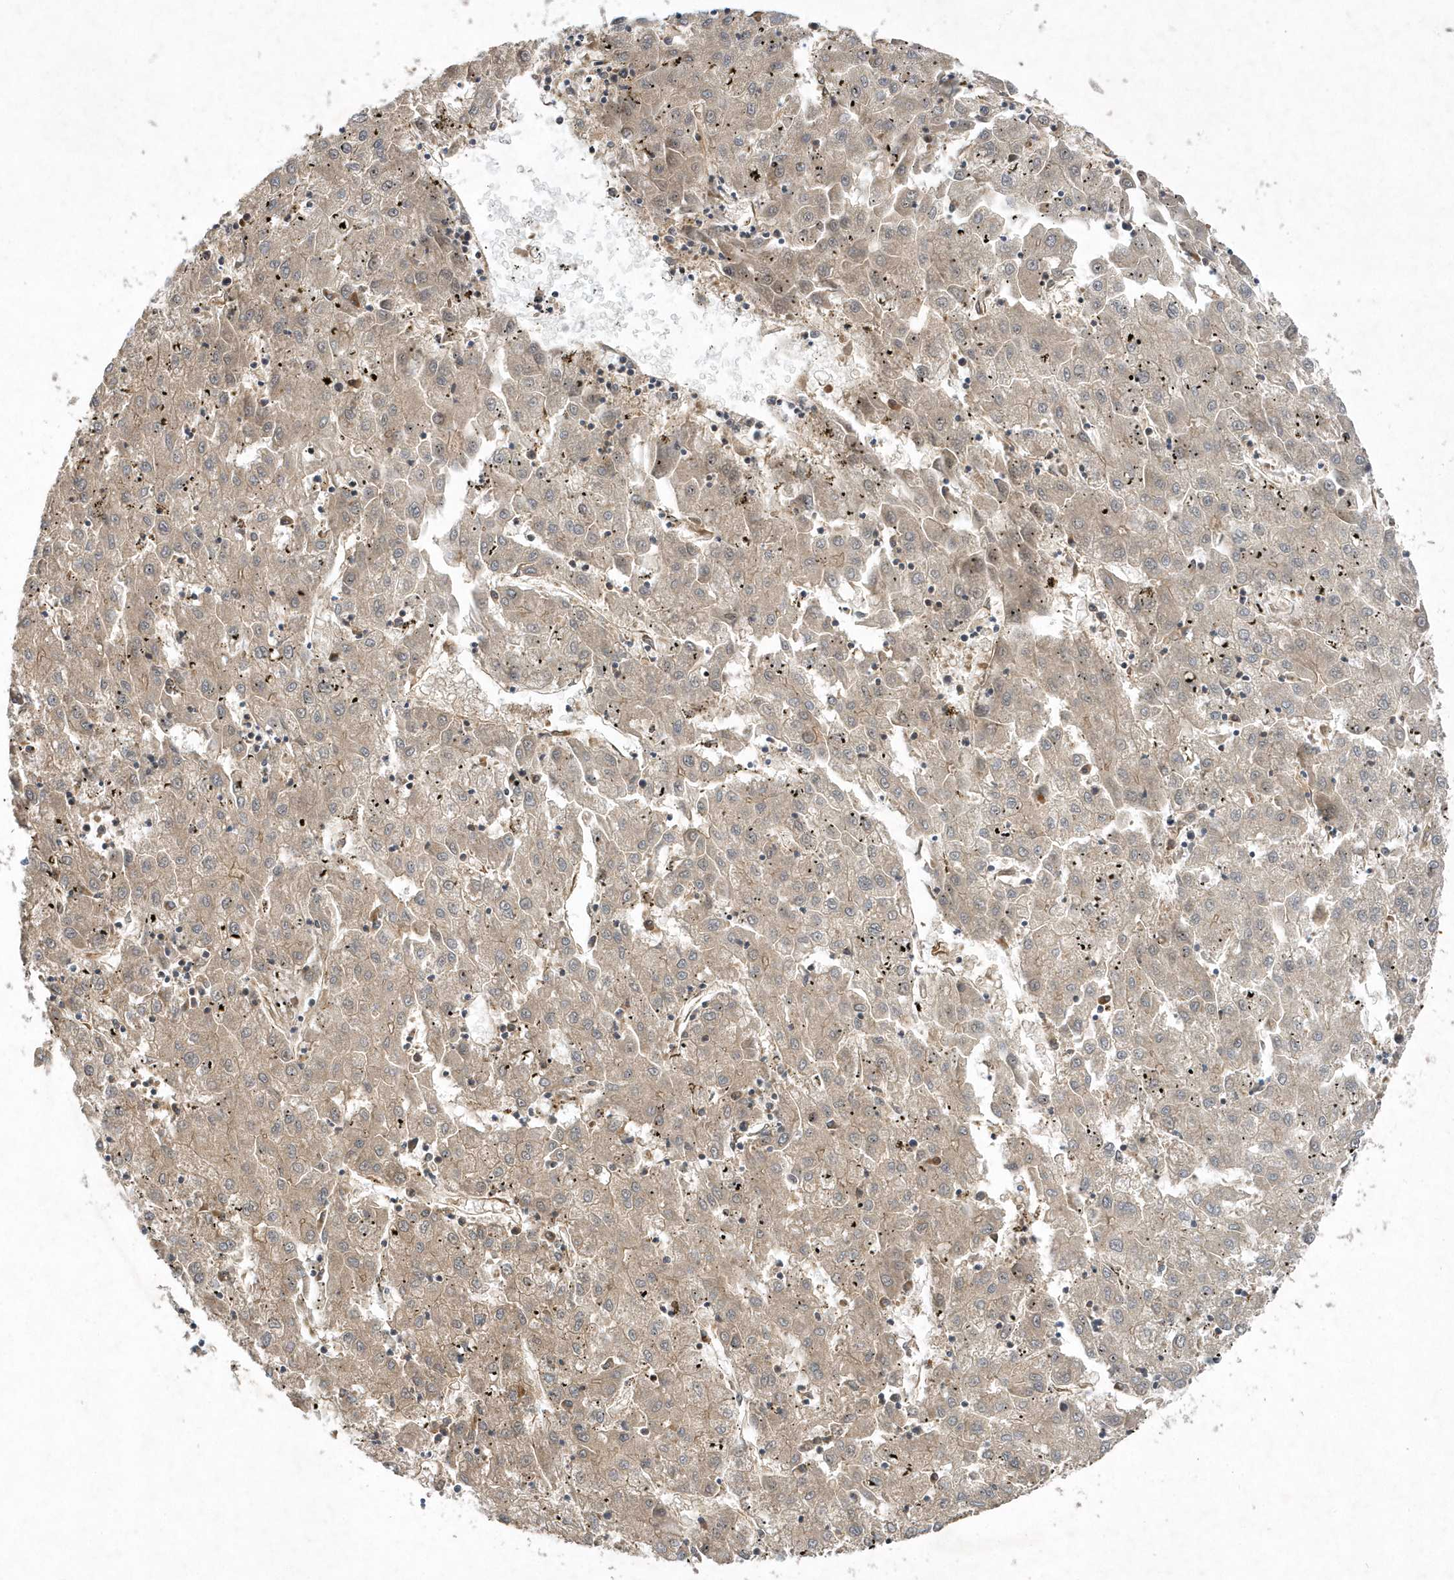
{"staining": {"intensity": "weak", "quantity": ">75%", "location": "cytoplasmic/membranous"}, "tissue": "liver cancer", "cell_type": "Tumor cells", "image_type": "cancer", "snomed": [{"axis": "morphology", "description": "Carcinoma, Hepatocellular, NOS"}, {"axis": "topography", "description": "Liver"}], "caption": "An image showing weak cytoplasmic/membranous expression in about >75% of tumor cells in liver cancer (hepatocellular carcinoma), as visualized by brown immunohistochemical staining.", "gene": "GFM2", "patient": {"sex": "male", "age": 72}}